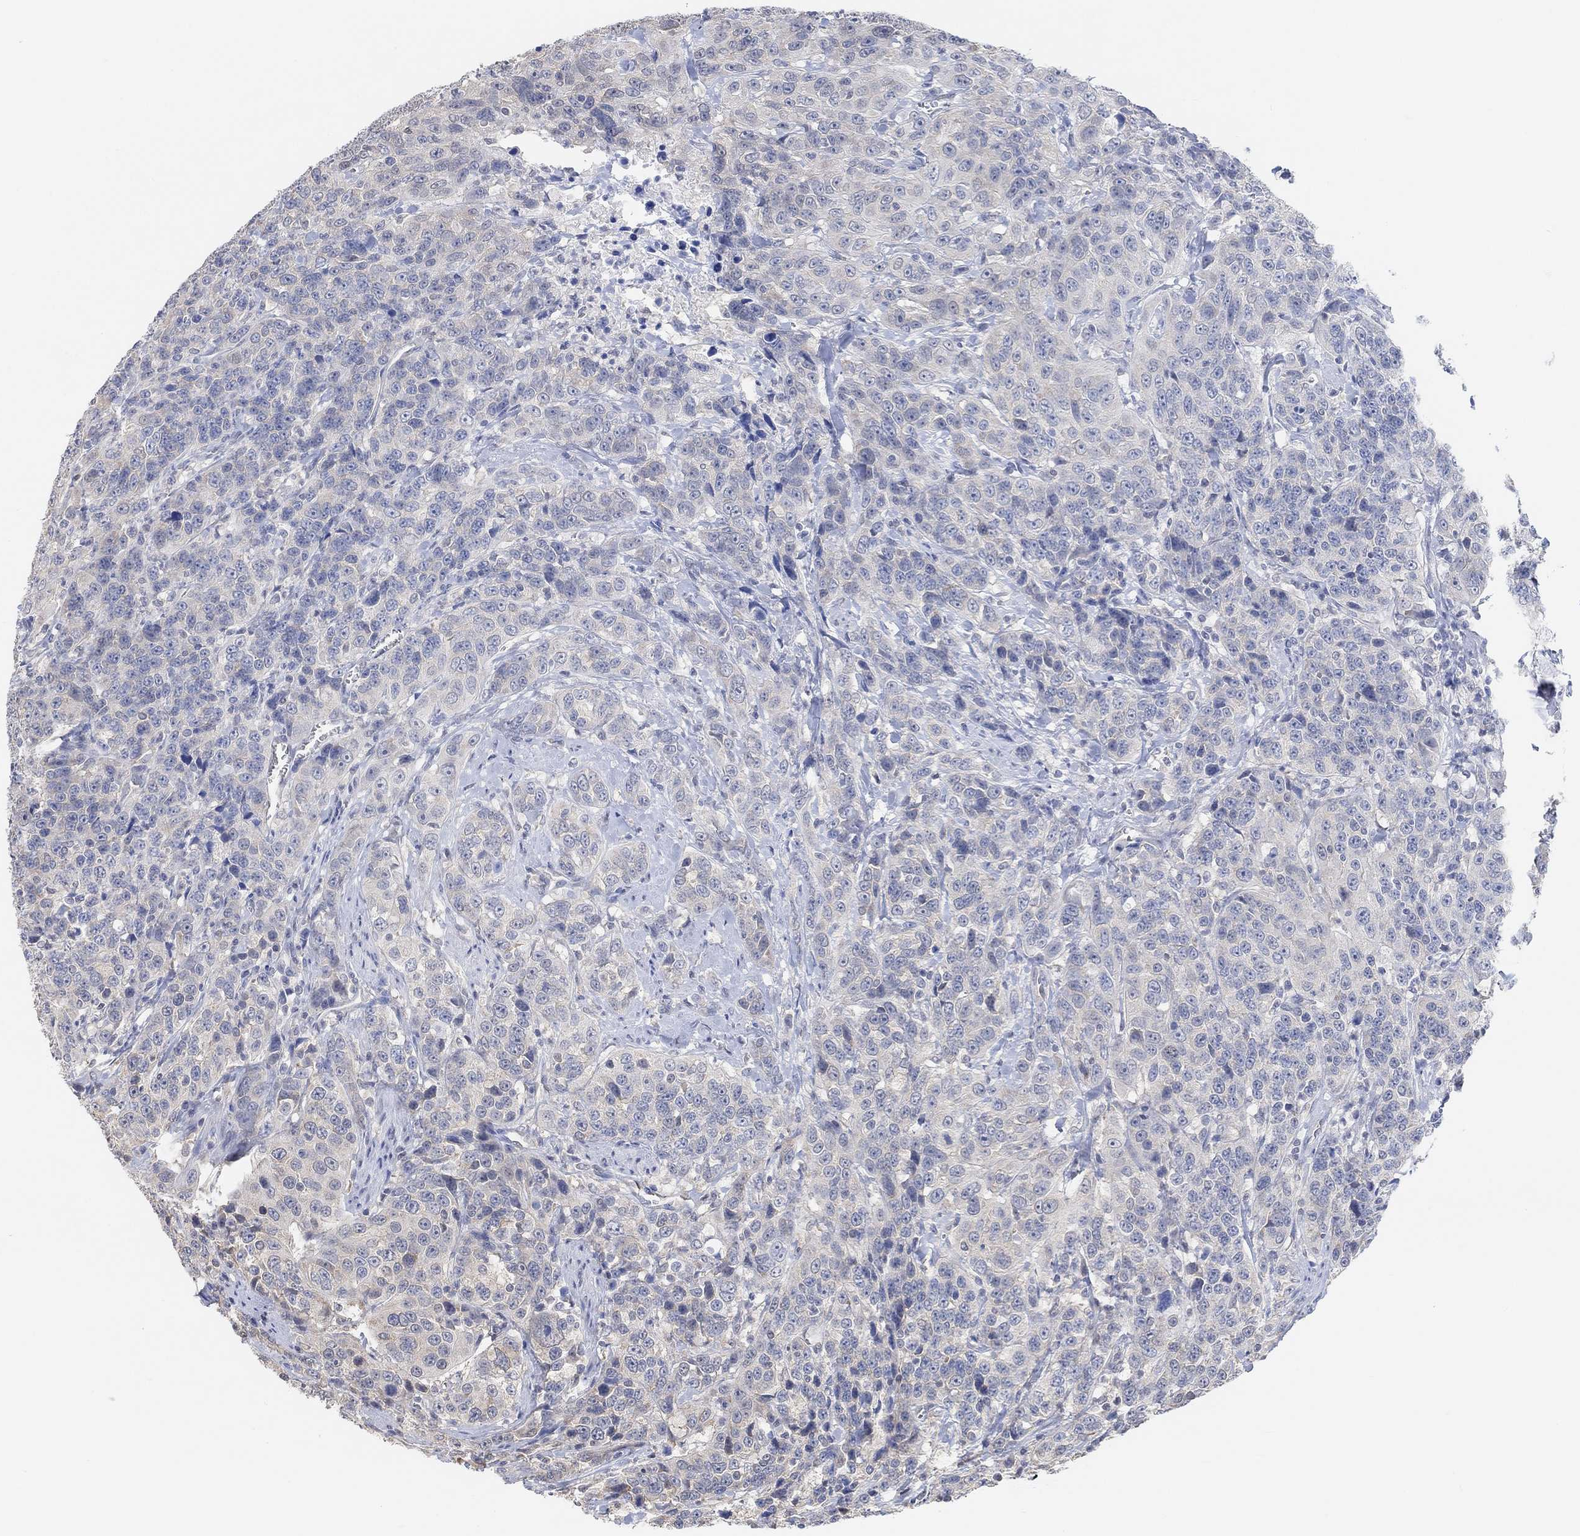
{"staining": {"intensity": "negative", "quantity": "none", "location": "none"}, "tissue": "urothelial cancer", "cell_type": "Tumor cells", "image_type": "cancer", "snomed": [{"axis": "morphology", "description": "Urothelial carcinoma, NOS"}, {"axis": "morphology", "description": "Urothelial carcinoma, High grade"}, {"axis": "topography", "description": "Urinary bladder"}], "caption": "Human urothelial cancer stained for a protein using immunohistochemistry (IHC) displays no staining in tumor cells.", "gene": "MUC1", "patient": {"sex": "female", "age": 73}}